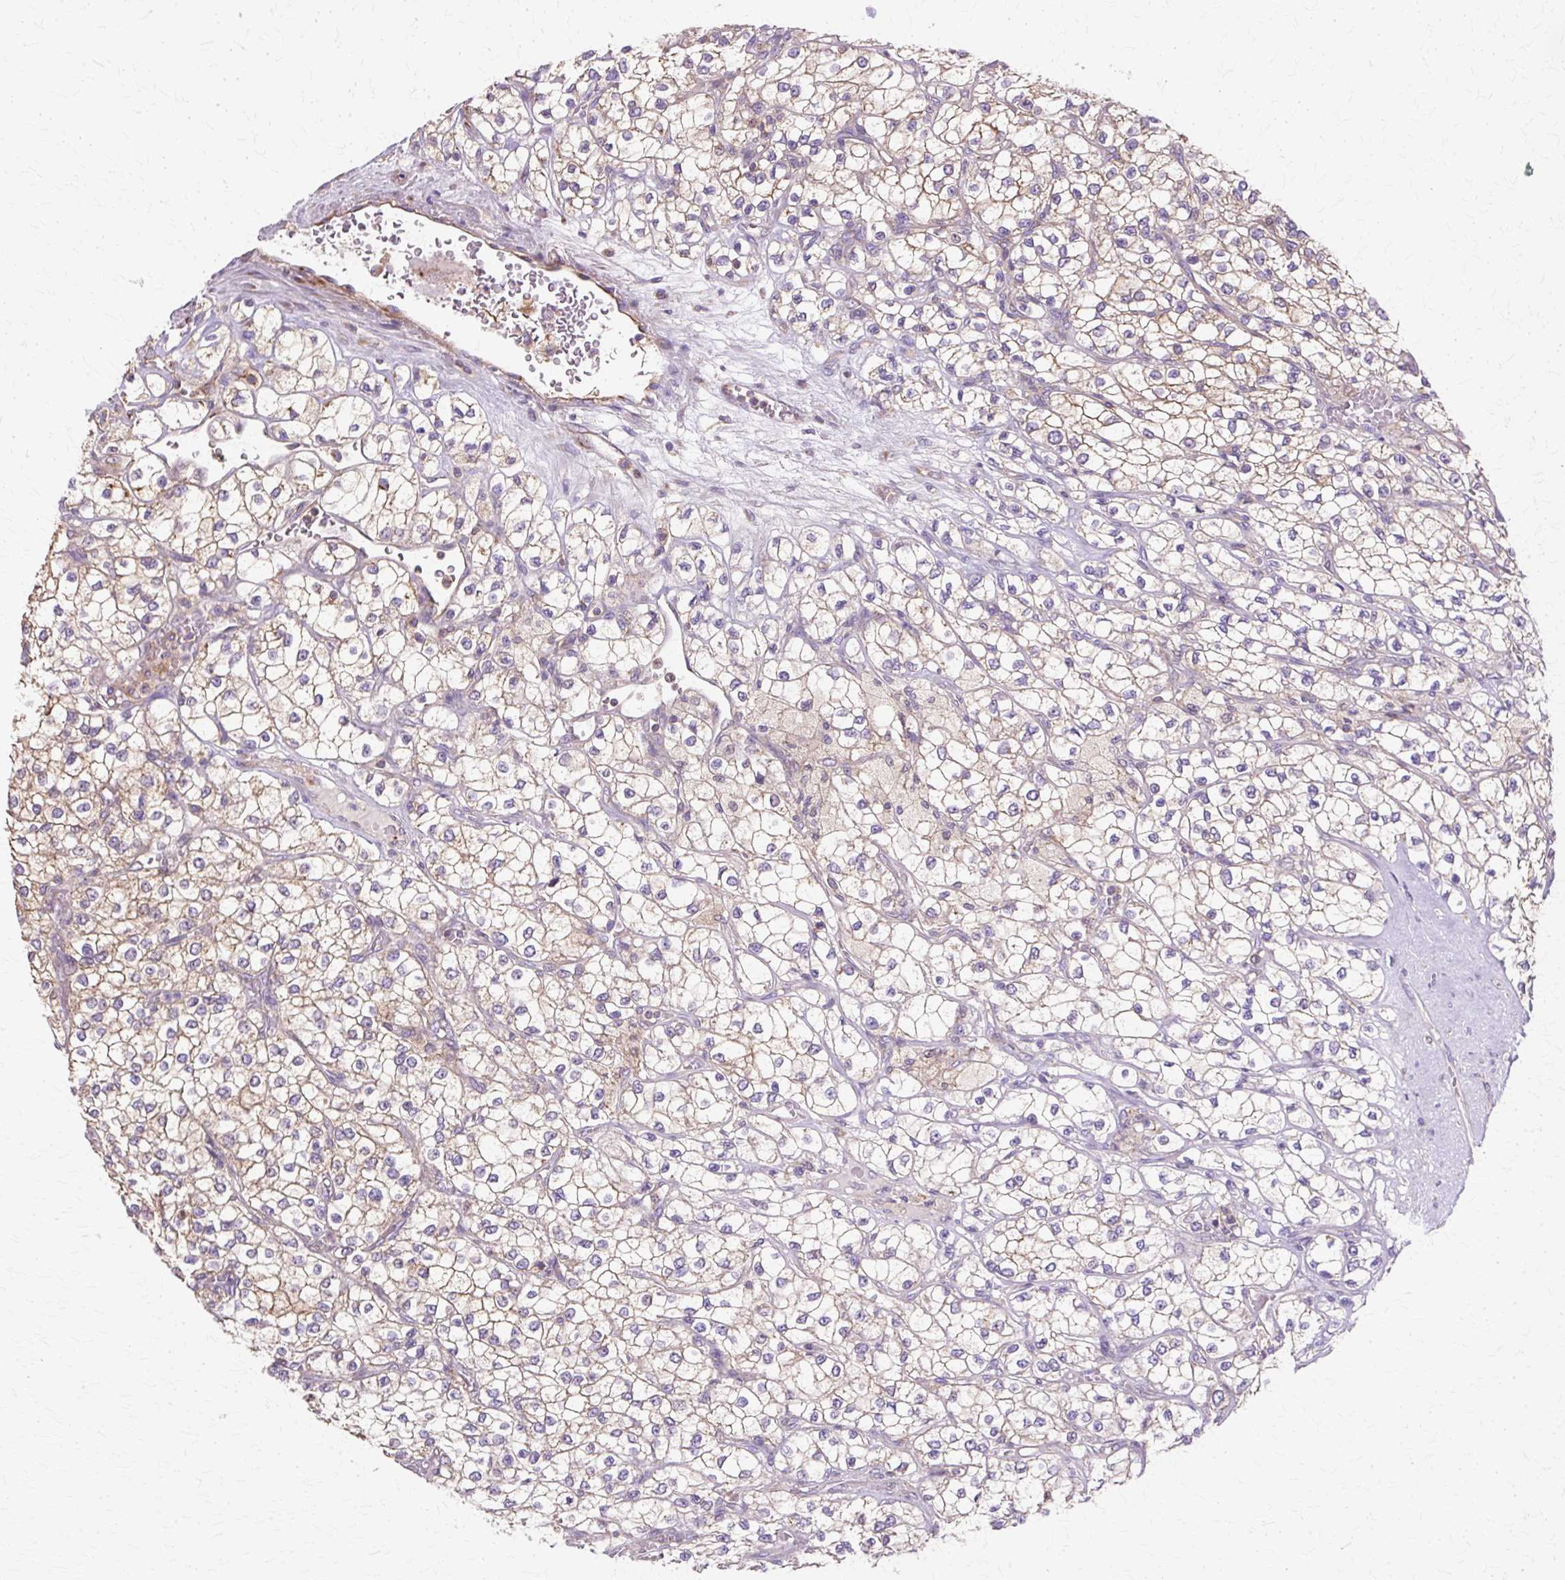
{"staining": {"intensity": "moderate", "quantity": "25%-75%", "location": "cytoplasmic/membranous"}, "tissue": "renal cancer", "cell_type": "Tumor cells", "image_type": "cancer", "snomed": [{"axis": "morphology", "description": "Adenocarcinoma, NOS"}, {"axis": "topography", "description": "Kidney"}], "caption": "Renal adenocarcinoma stained for a protein exhibits moderate cytoplasmic/membranous positivity in tumor cells.", "gene": "COPB1", "patient": {"sex": "male", "age": 80}}